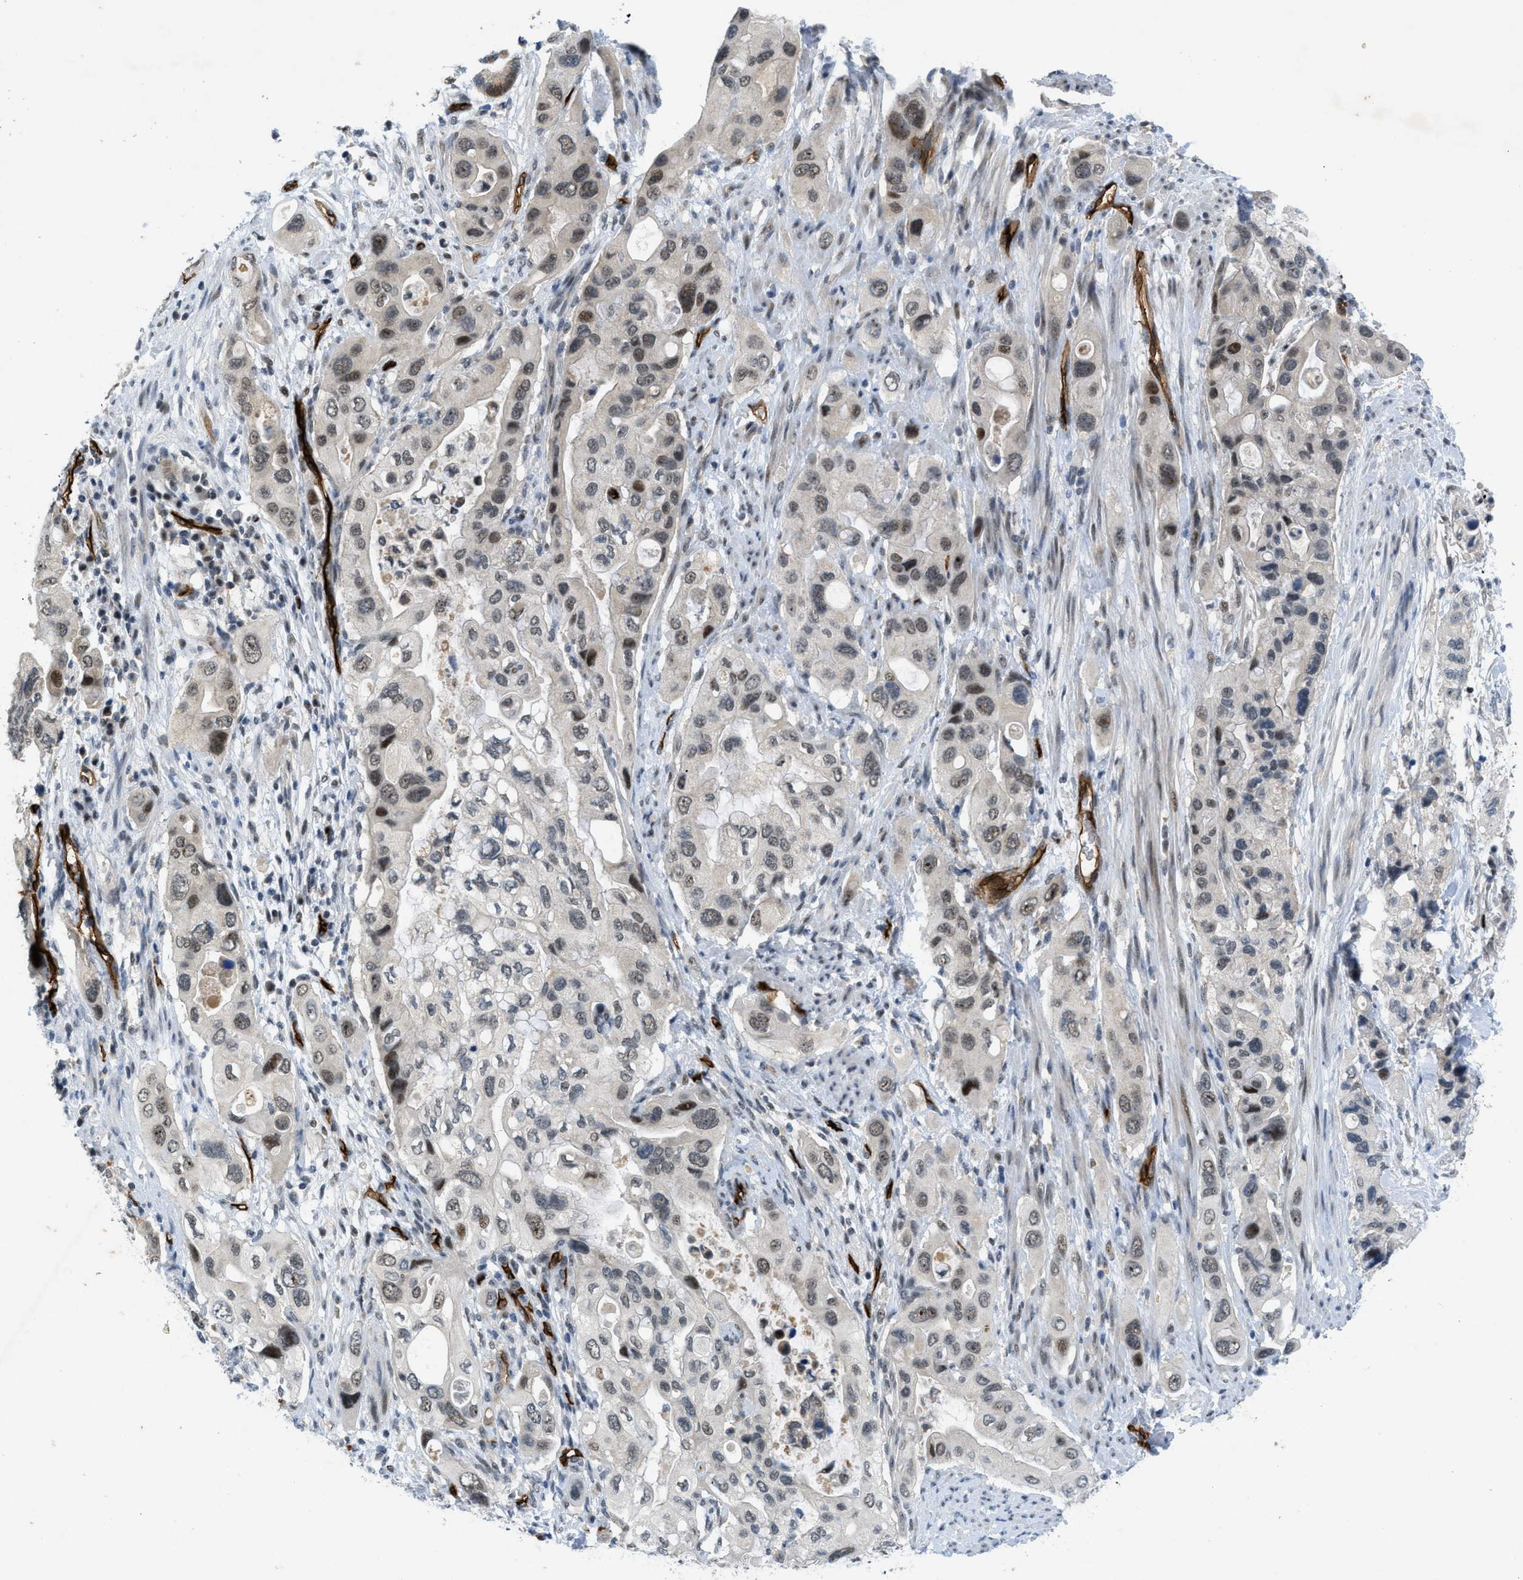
{"staining": {"intensity": "weak", "quantity": "<25%", "location": "nuclear"}, "tissue": "pancreatic cancer", "cell_type": "Tumor cells", "image_type": "cancer", "snomed": [{"axis": "morphology", "description": "Adenocarcinoma, NOS"}, {"axis": "topography", "description": "Pancreas"}], "caption": "This histopathology image is of adenocarcinoma (pancreatic) stained with IHC to label a protein in brown with the nuclei are counter-stained blue. There is no staining in tumor cells.", "gene": "SLCO2A1", "patient": {"sex": "female", "age": 56}}